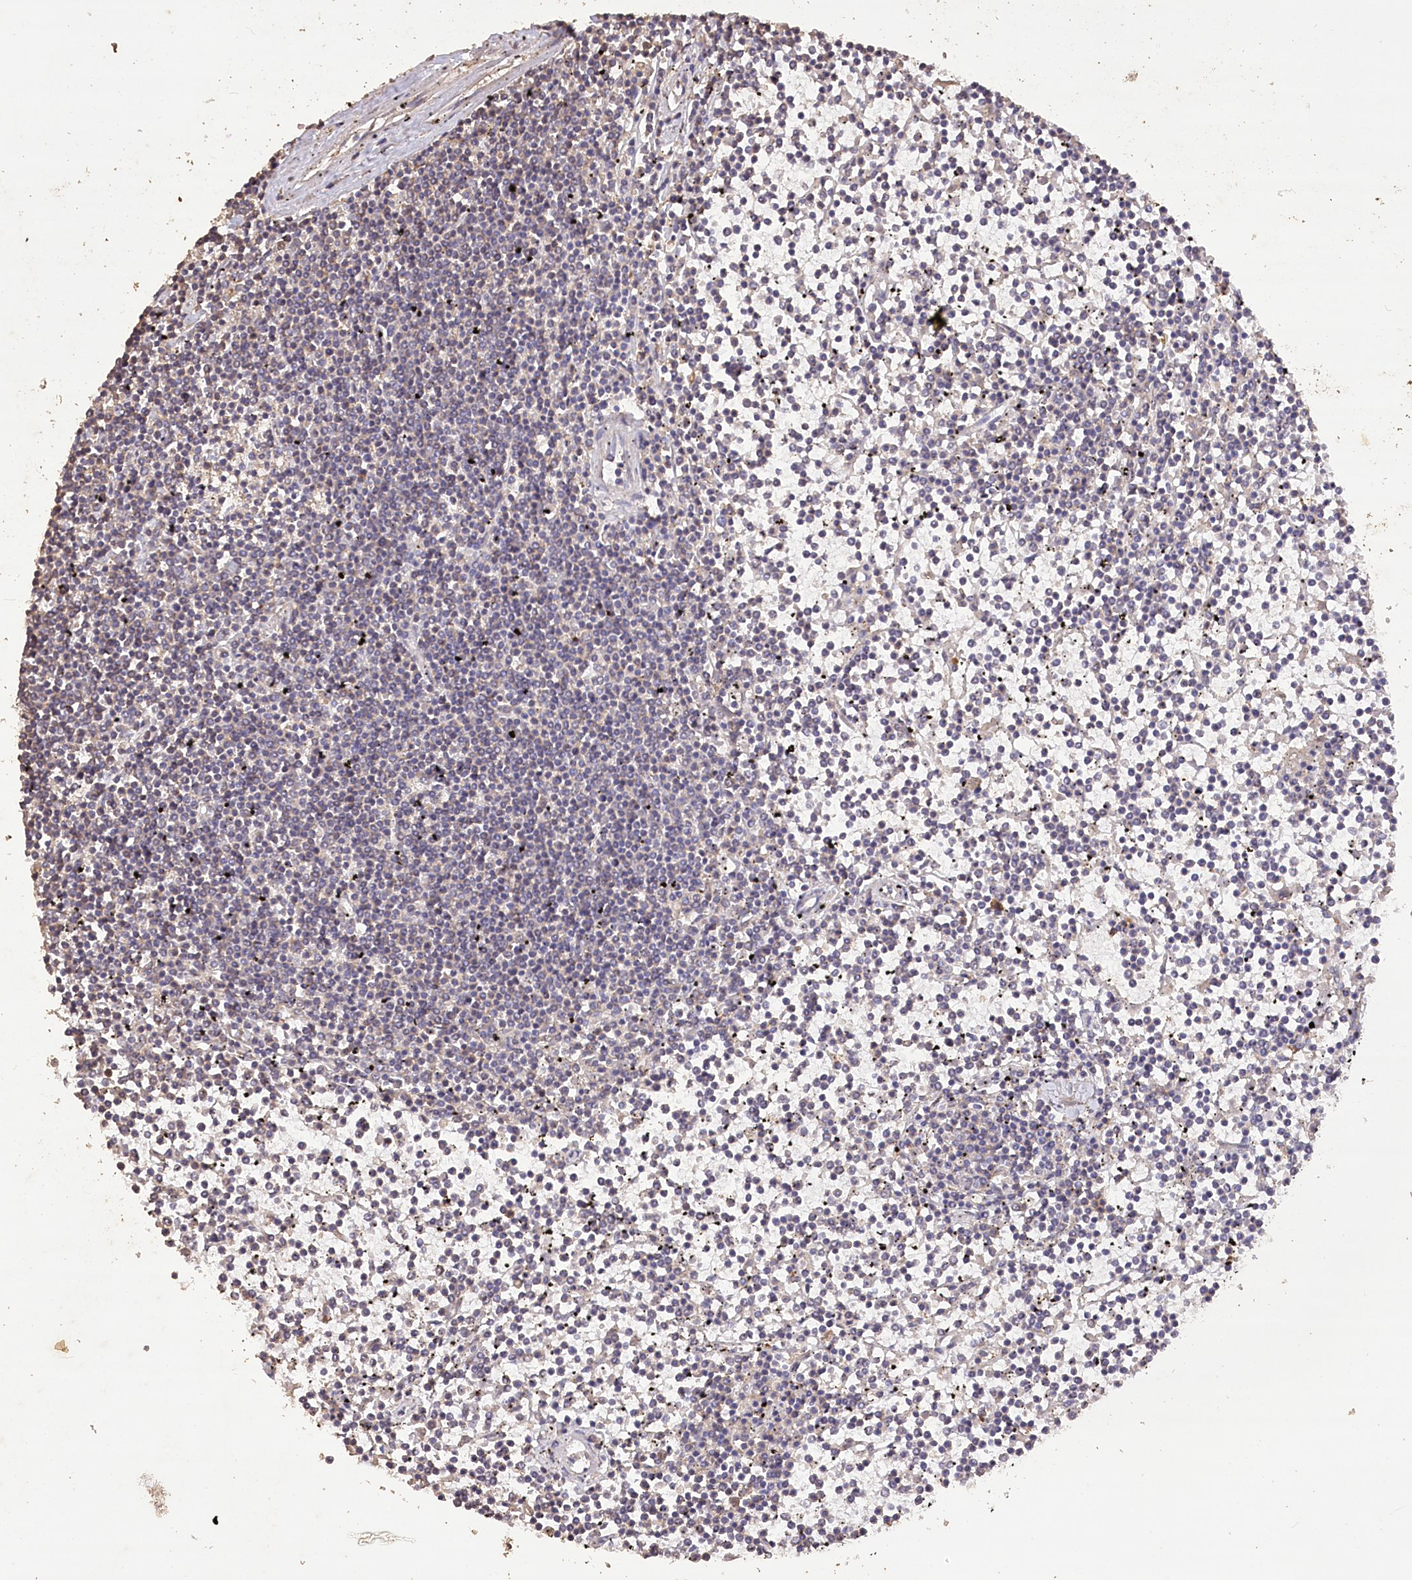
{"staining": {"intensity": "negative", "quantity": "none", "location": "none"}, "tissue": "lymphoma", "cell_type": "Tumor cells", "image_type": "cancer", "snomed": [{"axis": "morphology", "description": "Malignant lymphoma, non-Hodgkin's type, Low grade"}, {"axis": "topography", "description": "Spleen"}], "caption": "A histopathology image of low-grade malignant lymphoma, non-Hodgkin's type stained for a protein exhibits no brown staining in tumor cells.", "gene": "IREB2", "patient": {"sex": "female", "age": 19}}